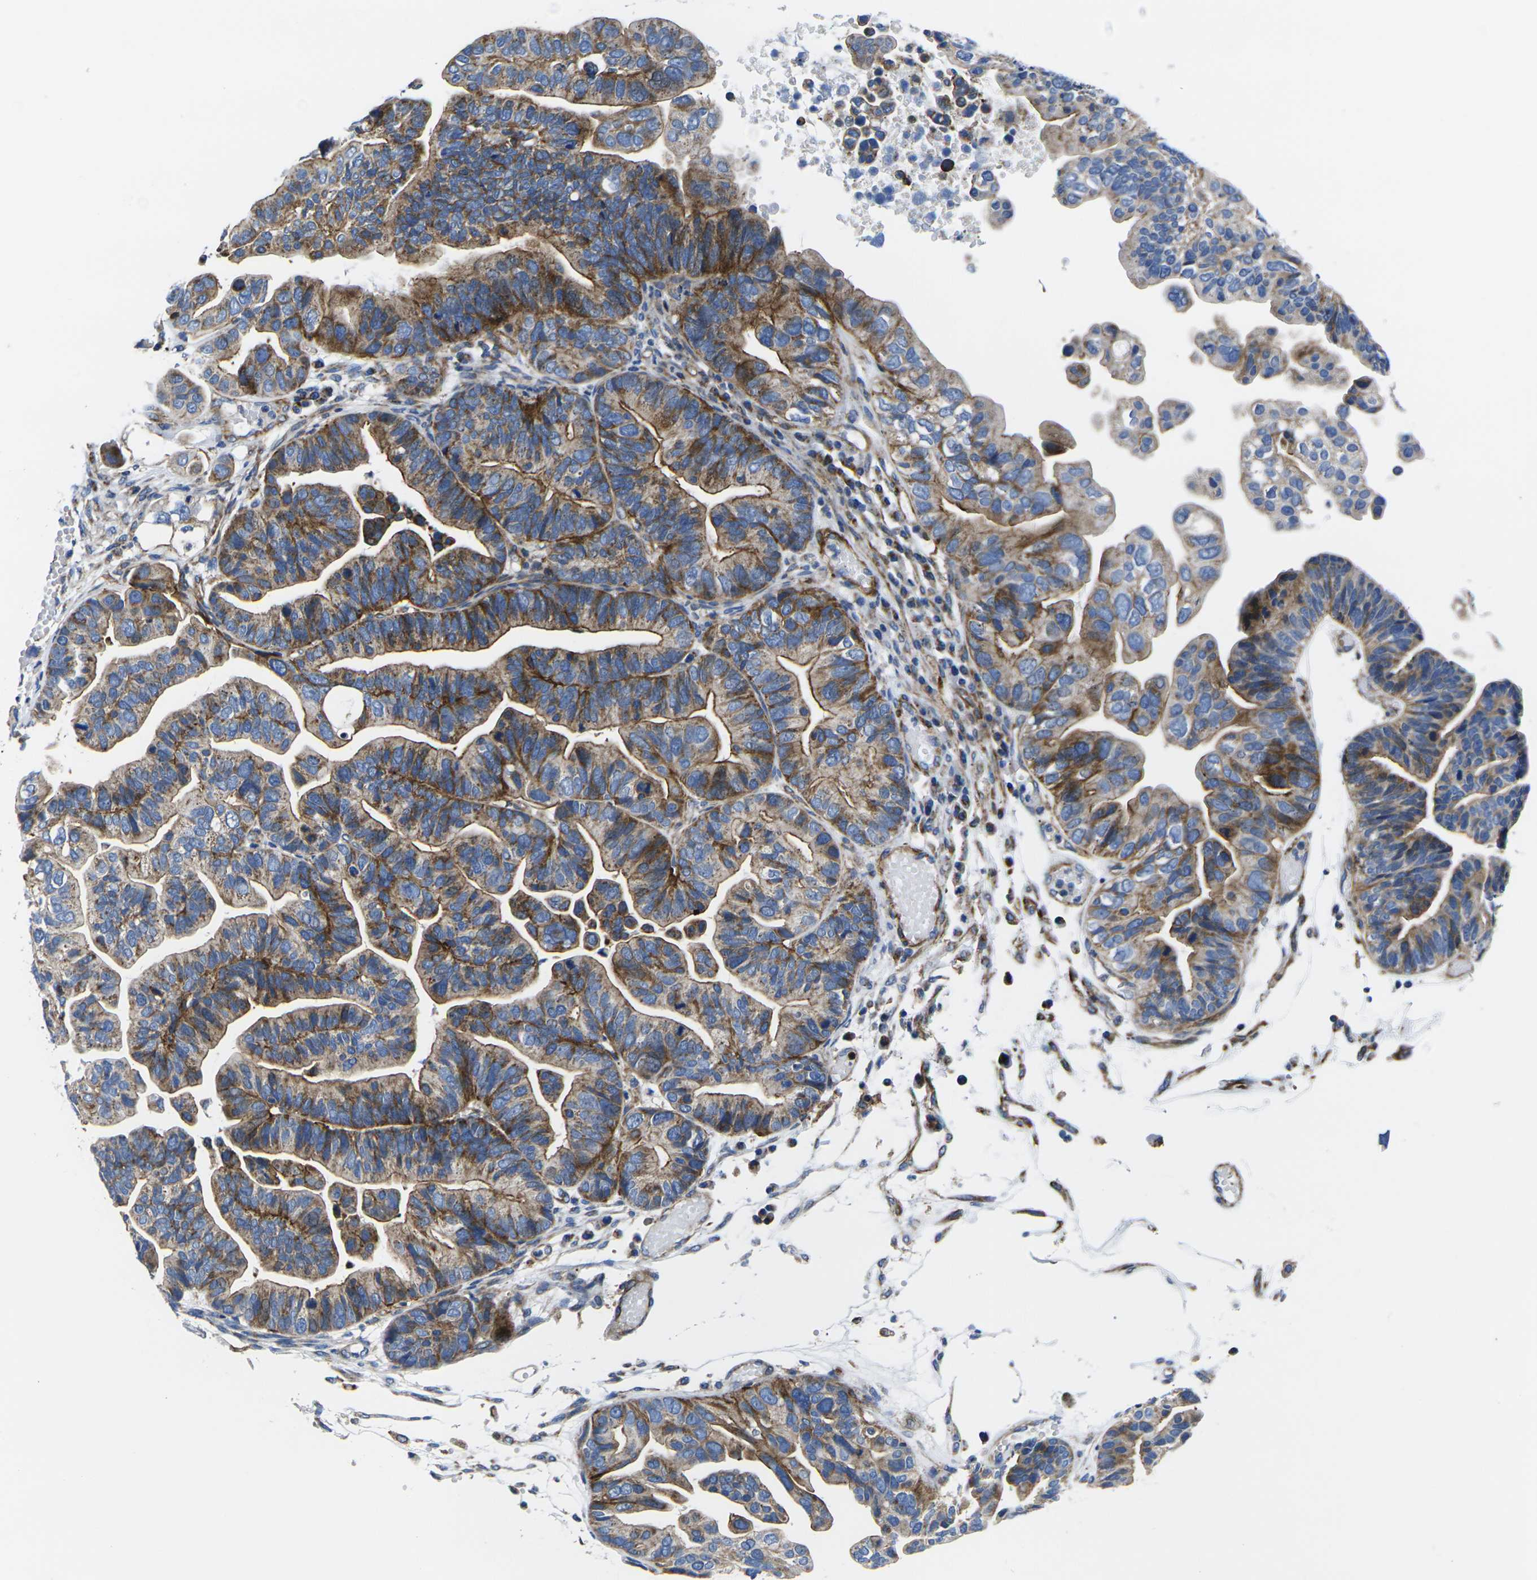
{"staining": {"intensity": "moderate", "quantity": ">75%", "location": "cytoplasmic/membranous"}, "tissue": "ovarian cancer", "cell_type": "Tumor cells", "image_type": "cancer", "snomed": [{"axis": "morphology", "description": "Cystadenocarcinoma, serous, NOS"}, {"axis": "topography", "description": "Ovary"}], "caption": "A medium amount of moderate cytoplasmic/membranous positivity is seen in about >75% of tumor cells in ovarian cancer tissue.", "gene": "GPR4", "patient": {"sex": "female", "age": 56}}